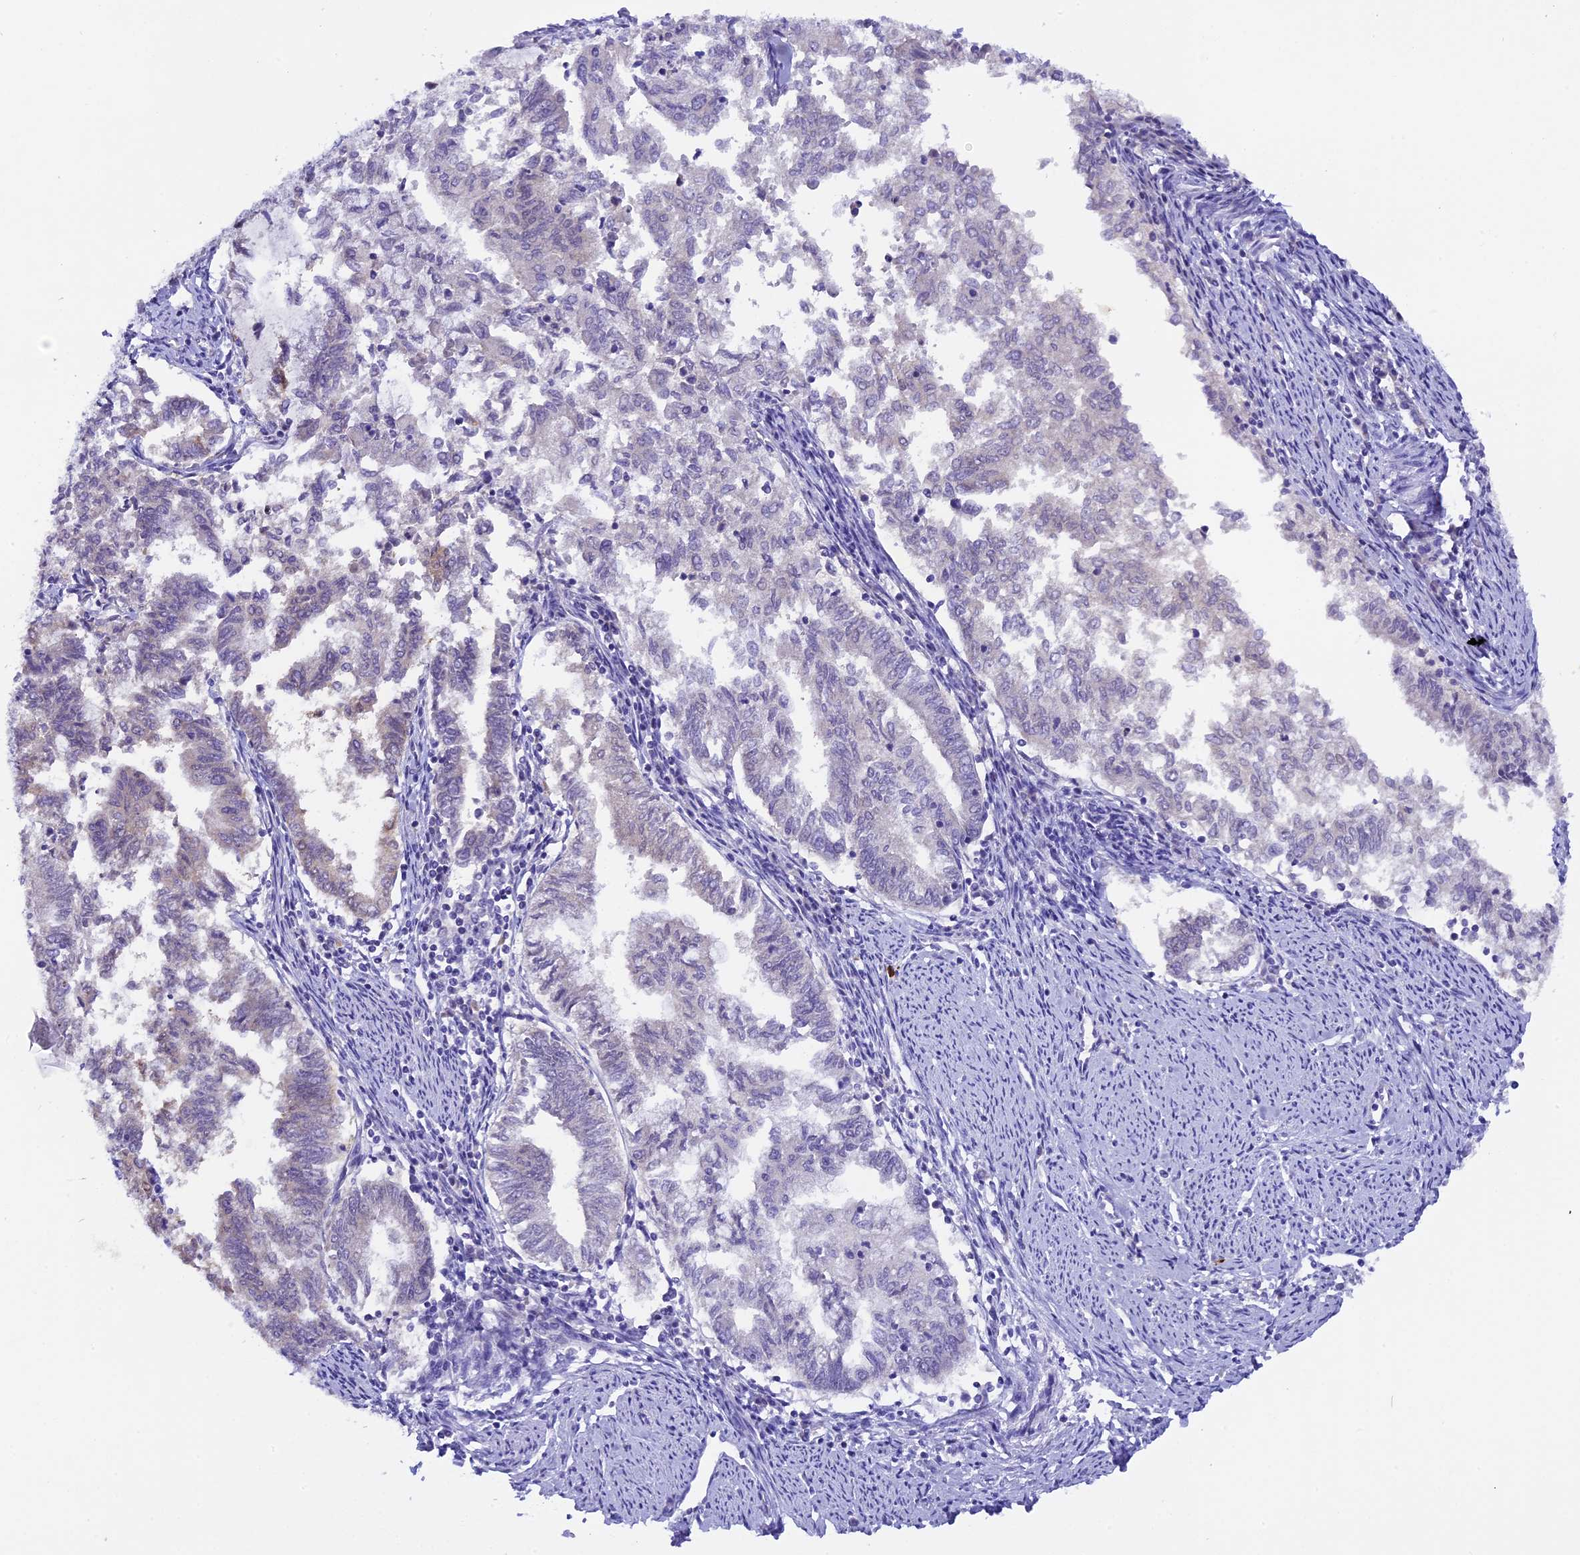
{"staining": {"intensity": "negative", "quantity": "none", "location": "none"}, "tissue": "endometrial cancer", "cell_type": "Tumor cells", "image_type": "cancer", "snomed": [{"axis": "morphology", "description": "Adenocarcinoma, NOS"}, {"axis": "topography", "description": "Endometrium"}], "caption": "Tumor cells are negative for brown protein staining in endometrial cancer. (Brightfield microscopy of DAB immunohistochemistry at high magnification).", "gene": "OSGEP", "patient": {"sex": "female", "age": 79}}